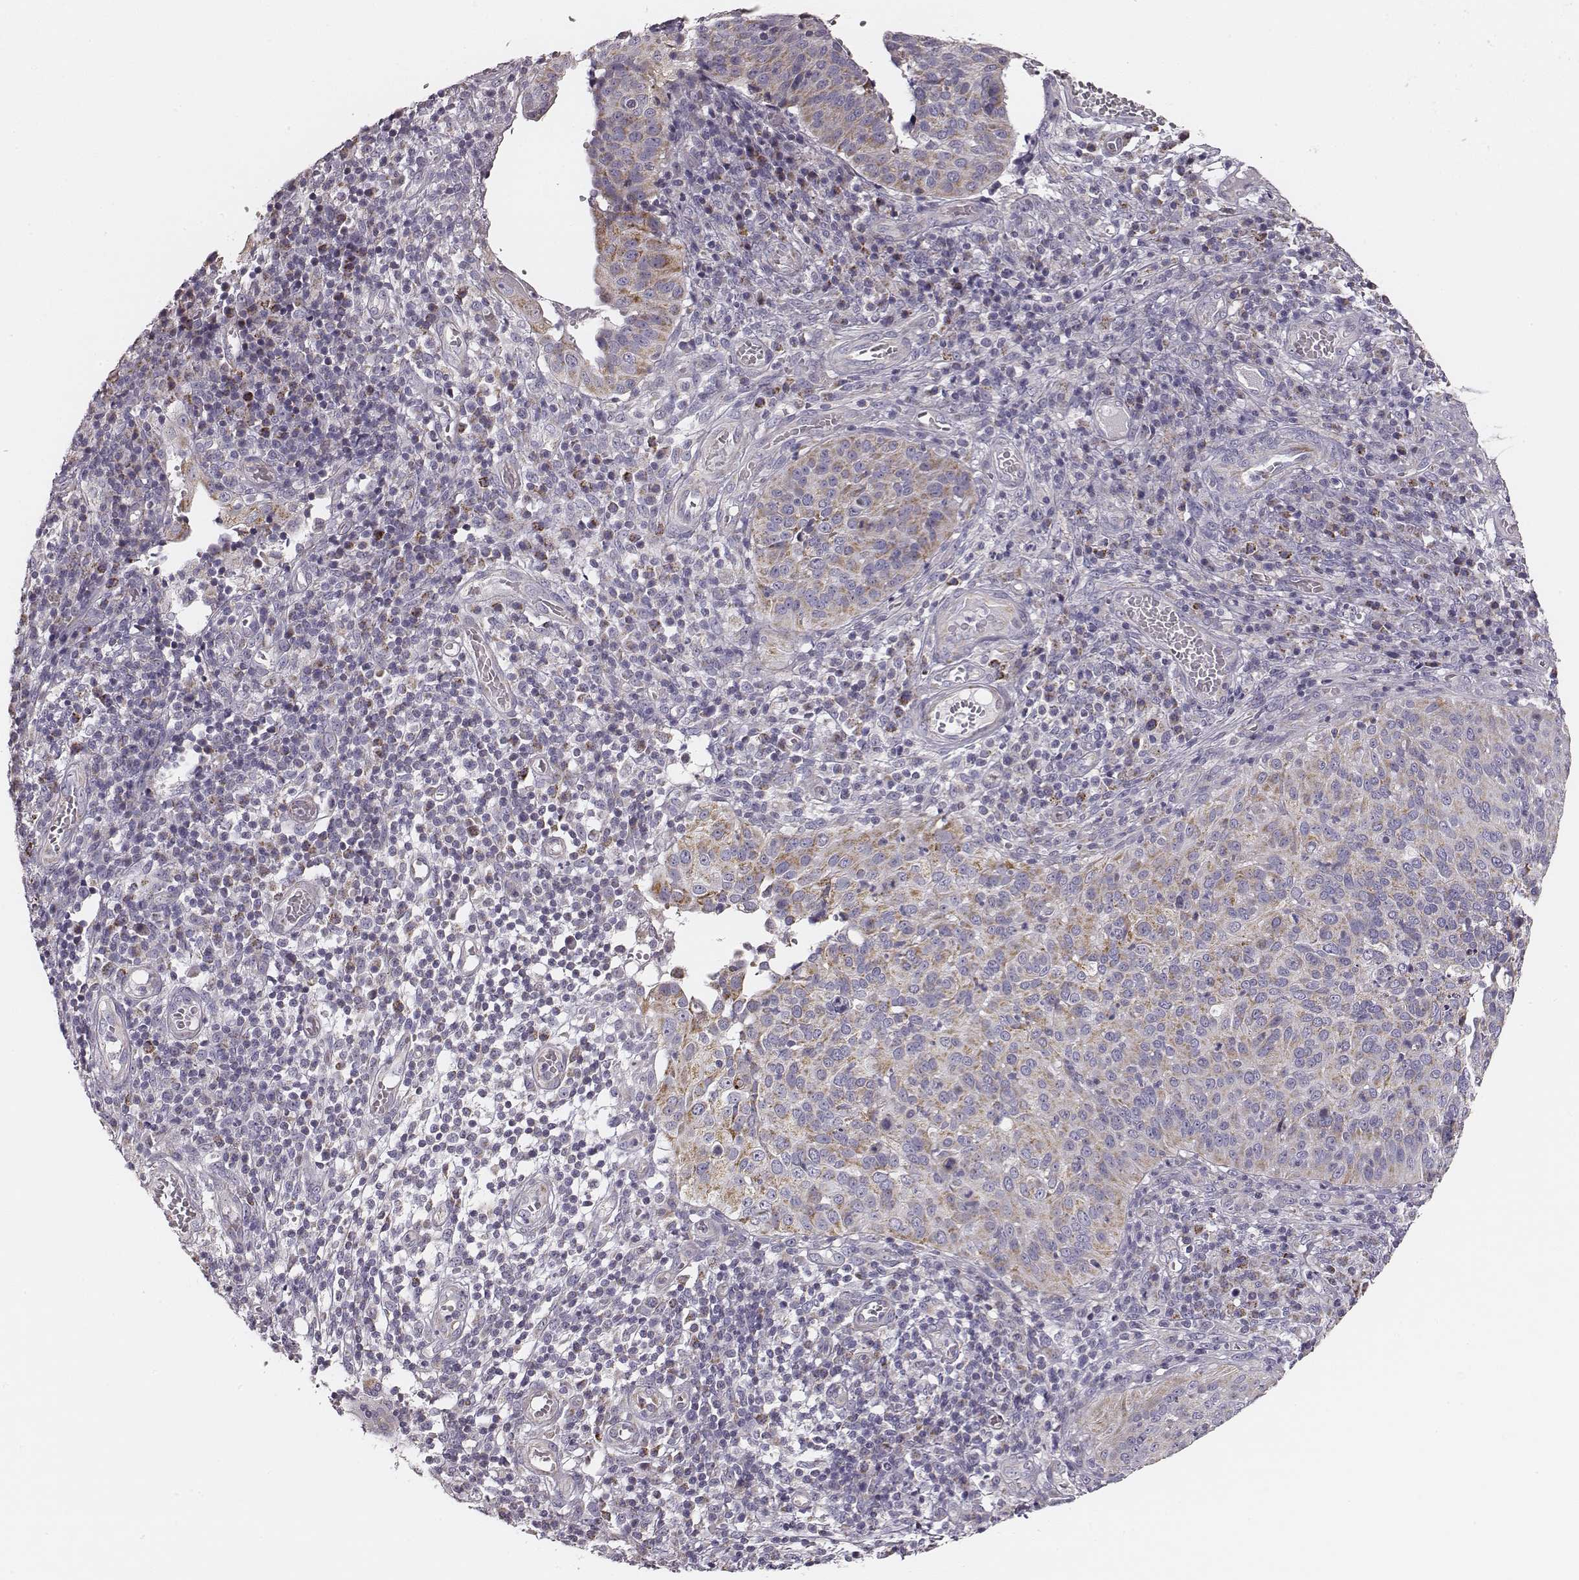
{"staining": {"intensity": "weak", "quantity": "<25%", "location": "cytoplasmic/membranous"}, "tissue": "cervical cancer", "cell_type": "Tumor cells", "image_type": "cancer", "snomed": [{"axis": "morphology", "description": "Squamous cell carcinoma, NOS"}, {"axis": "topography", "description": "Cervix"}], "caption": "Immunohistochemistry (IHC) image of cervical cancer stained for a protein (brown), which exhibits no positivity in tumor cells.", "gene": "UBL4B", "patient": {"sex": "female", "age": 39}}